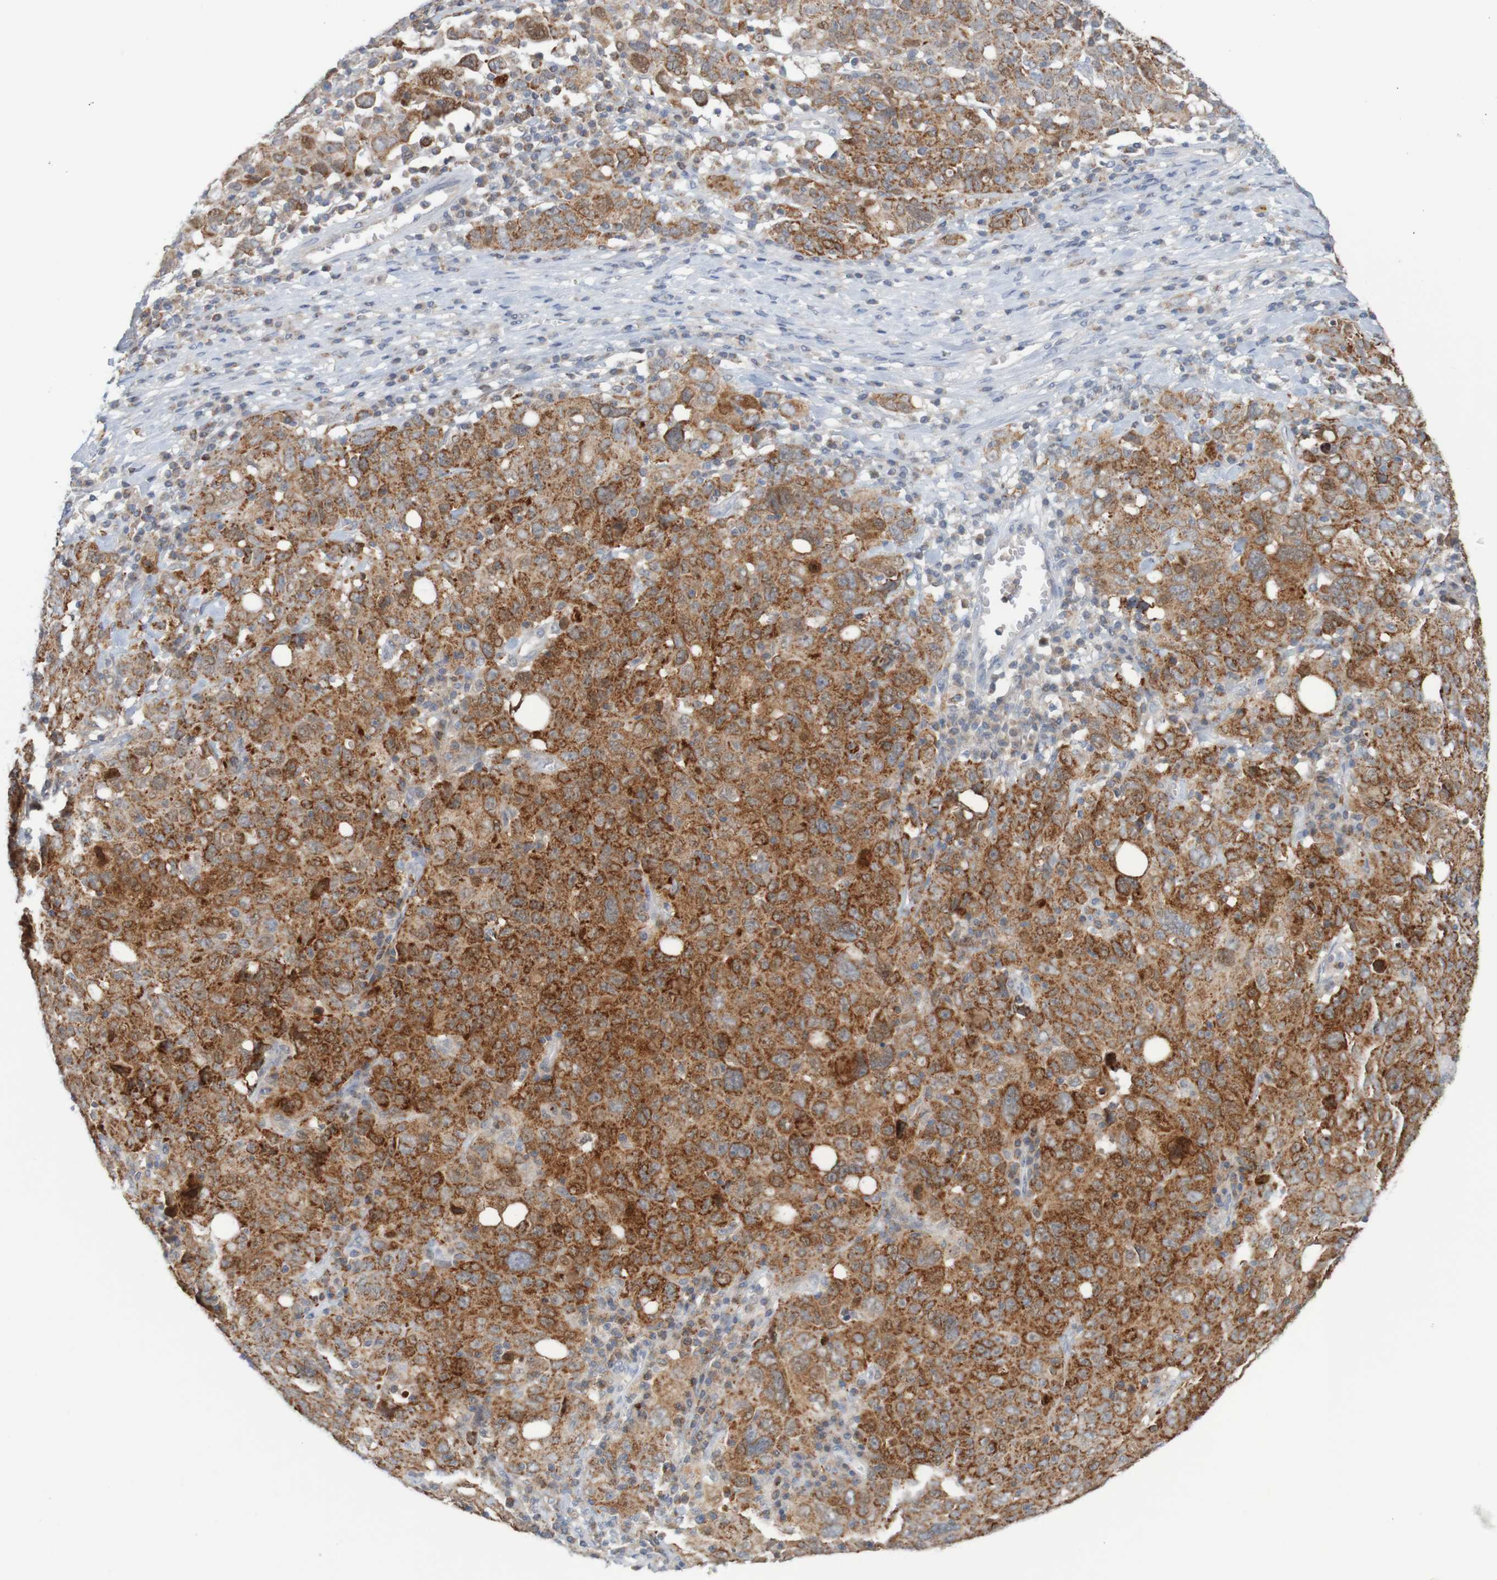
{"staining": {"intensity": "strong", "quantity": ">75%", "location": "cytoplasmic/membranous"}, "tissue": "ovarian cancer", "cell_type": "Tumor cells", "image_type": "cancer", "snomed": [{"axis": "morphology", "description": "Carcinoma, endometroid"}, {"axis": "topography", "description": "Ovary"}], "caption": "This histopathology image shows immunohistochemistry staining of ovarian cancer, with high strong cytoplasmic/membranous positivity in approximately >75% of tumor cells.", "gene": "NAV2", "patient": {"sex": "female", "age": 62}}